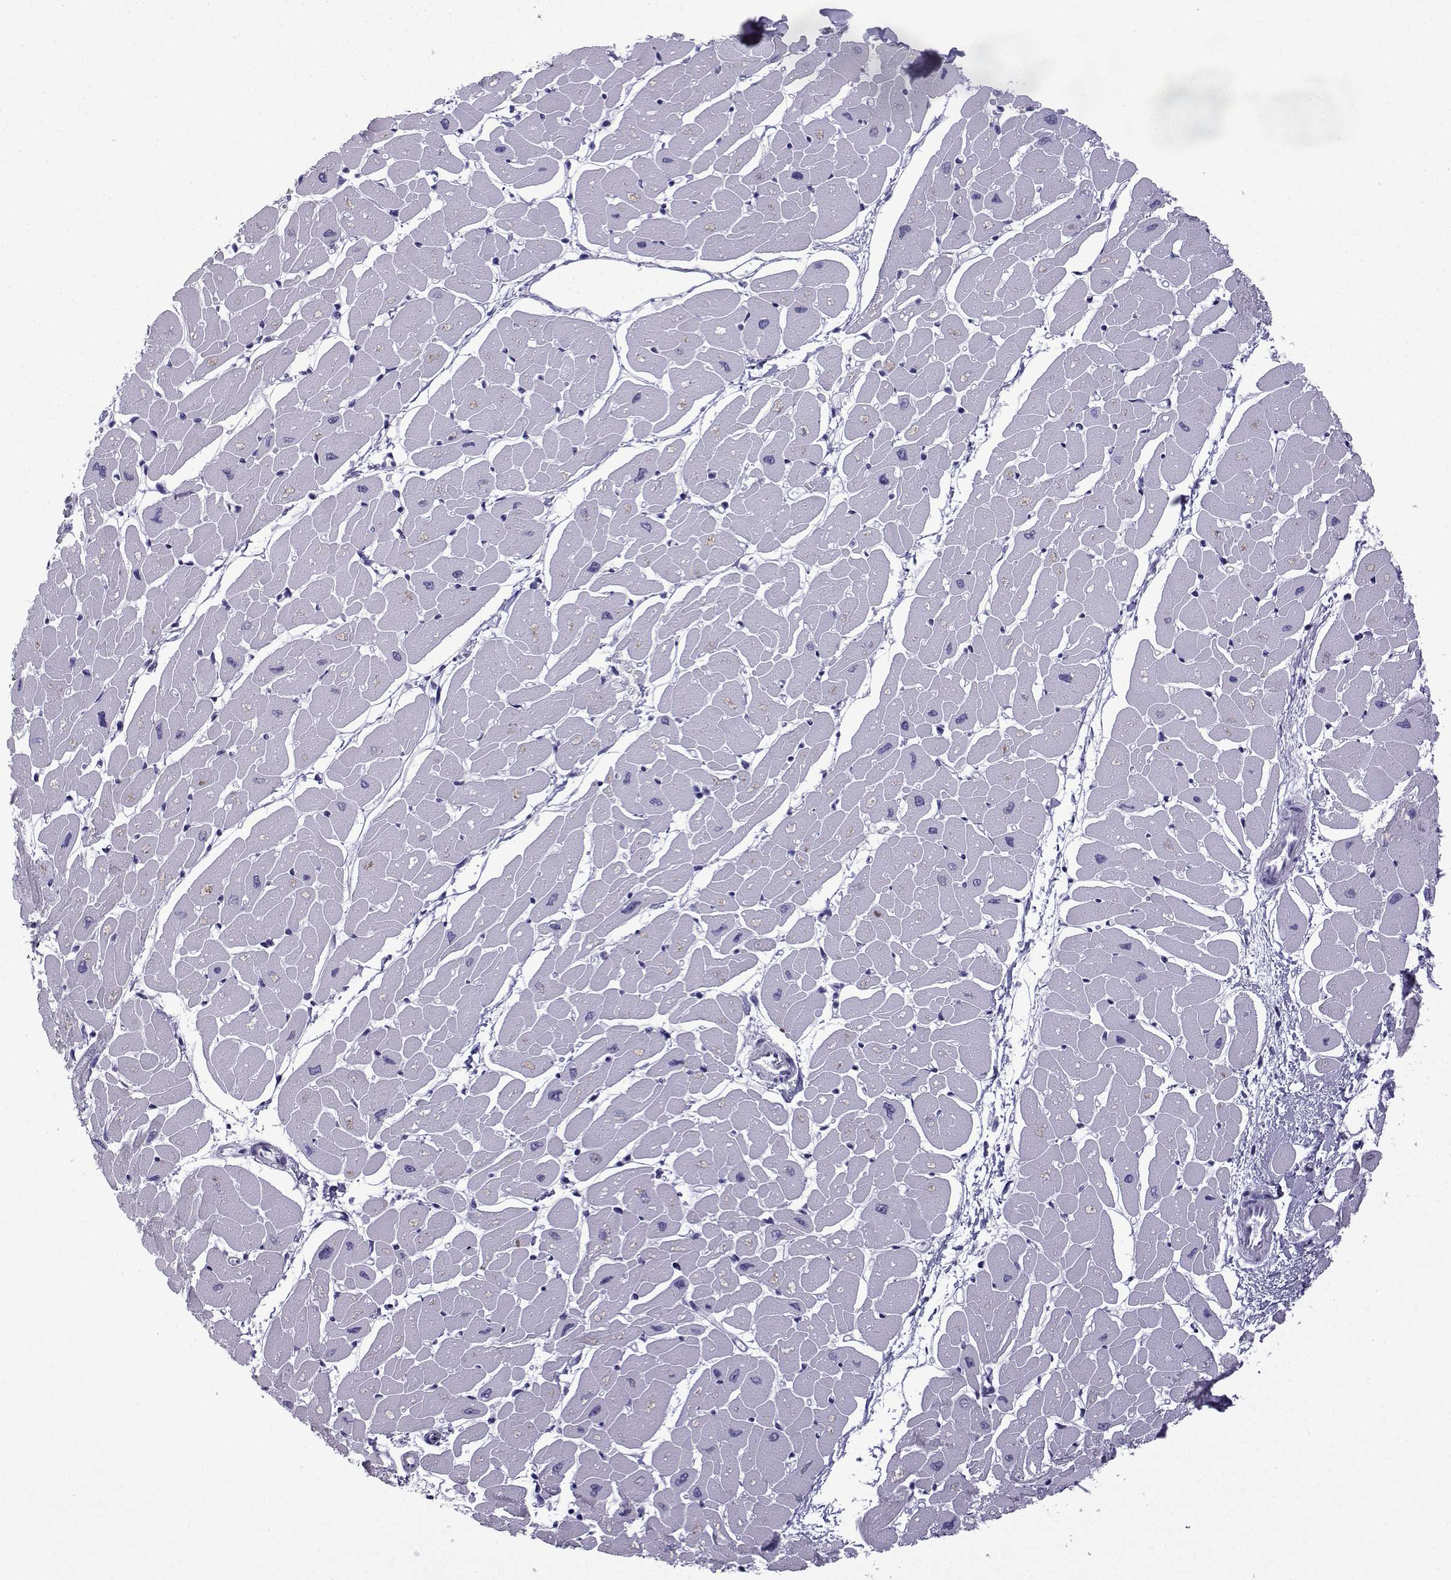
{"staining": {"intensity": "negative", "quantity": "none", "location": "none"}, "tissue": "heart muscle", "cell_type": "Cardiomyocytes", "image_type": "normal", "snomed": [{"axis": "morphology", "description": "Normal tissue, NOS"}, {"axis": "topography", "description": "Heart"}], "caption": "Heart muscle was stained to show a protein in brown. There is no significant staining in cardiomyocytes. (Immunohistochemistry, brightfield microscopy, high magnification).", "gene": "ACRBP", "patient": {"sex": "male", "age": 57}}